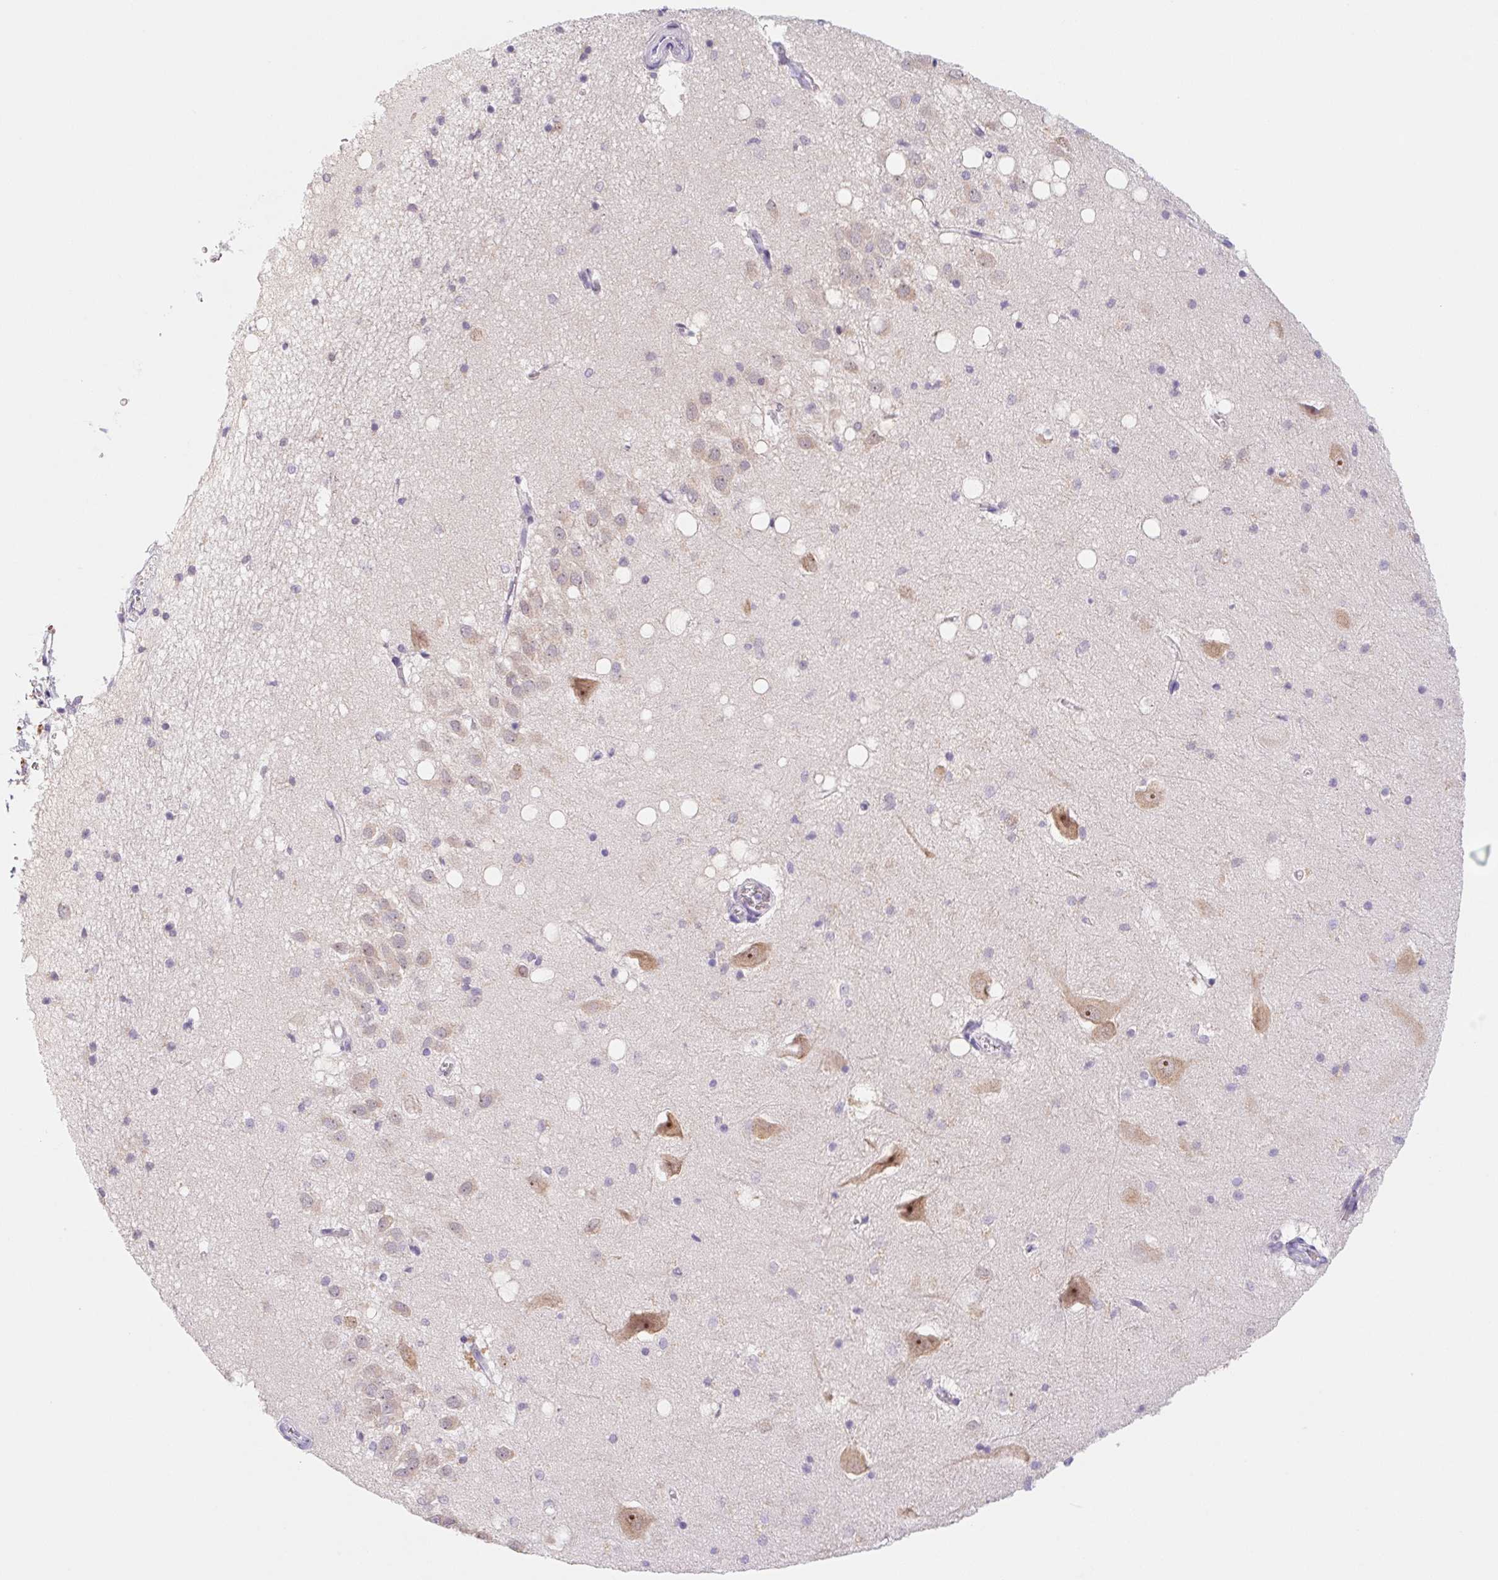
{"staining": {"intensity": "negative", "quantity": "none", "location": "none"}, "tissue": "hippocampus", "cell_type": "Glial cells", "image_type": "normal", "snomed": [{"axis": "morphology", "description": "Normal tissue, NOS"}, {"axis": "topography", "description": "Hippocampus"}], "caption": "Histopathology image shows no protein positivity in glial cells of normal hippocampus. The staining was performed using DAB to visualize the protein expression in brown, while the nuclei were stained in blue with hematoxylin (Magnification: 20x).", "gene": "PNMA8B", "patient": {"sex": "male", "age": 58}}